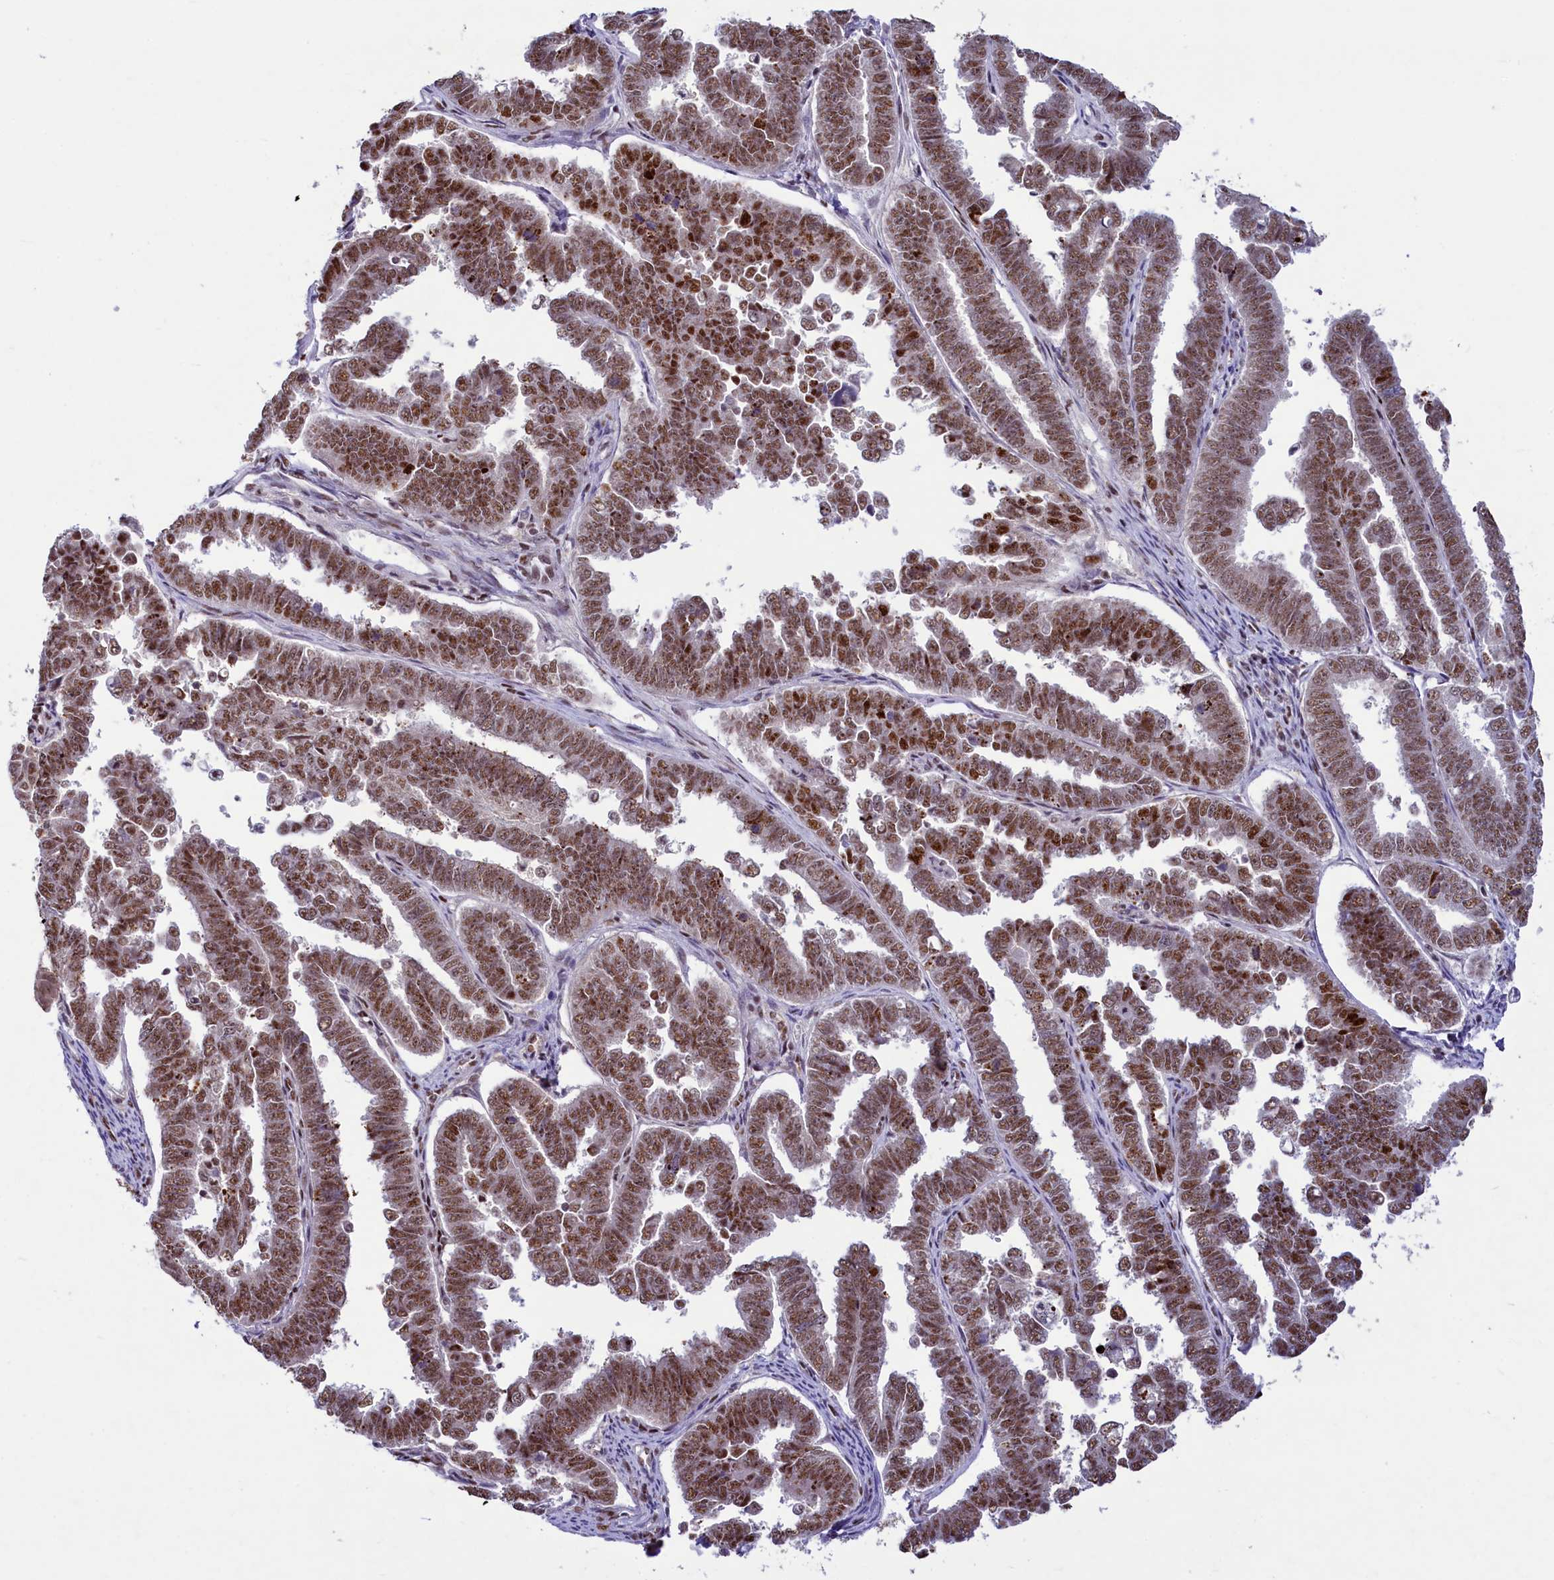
{"staining": {"intensity": "moderate", "quantity": ">75%", "location": "nuclear"}, "tissue": "endometrial cancer", "cell_type": "Tumor cells", "image_type": "cancer", "snomed": [{"axis": "morphology", "description": "Adenocarcinoma, NOS"}, {"axis": "topography", "description": "Endometrium"}], "caption": "This is an image of IHC staining of endometrial cancer, which shows moderate expression in the nuclear of tumor cells.", "gene": "ANKS3", "patient": {"sex": "female", "age": 75}}